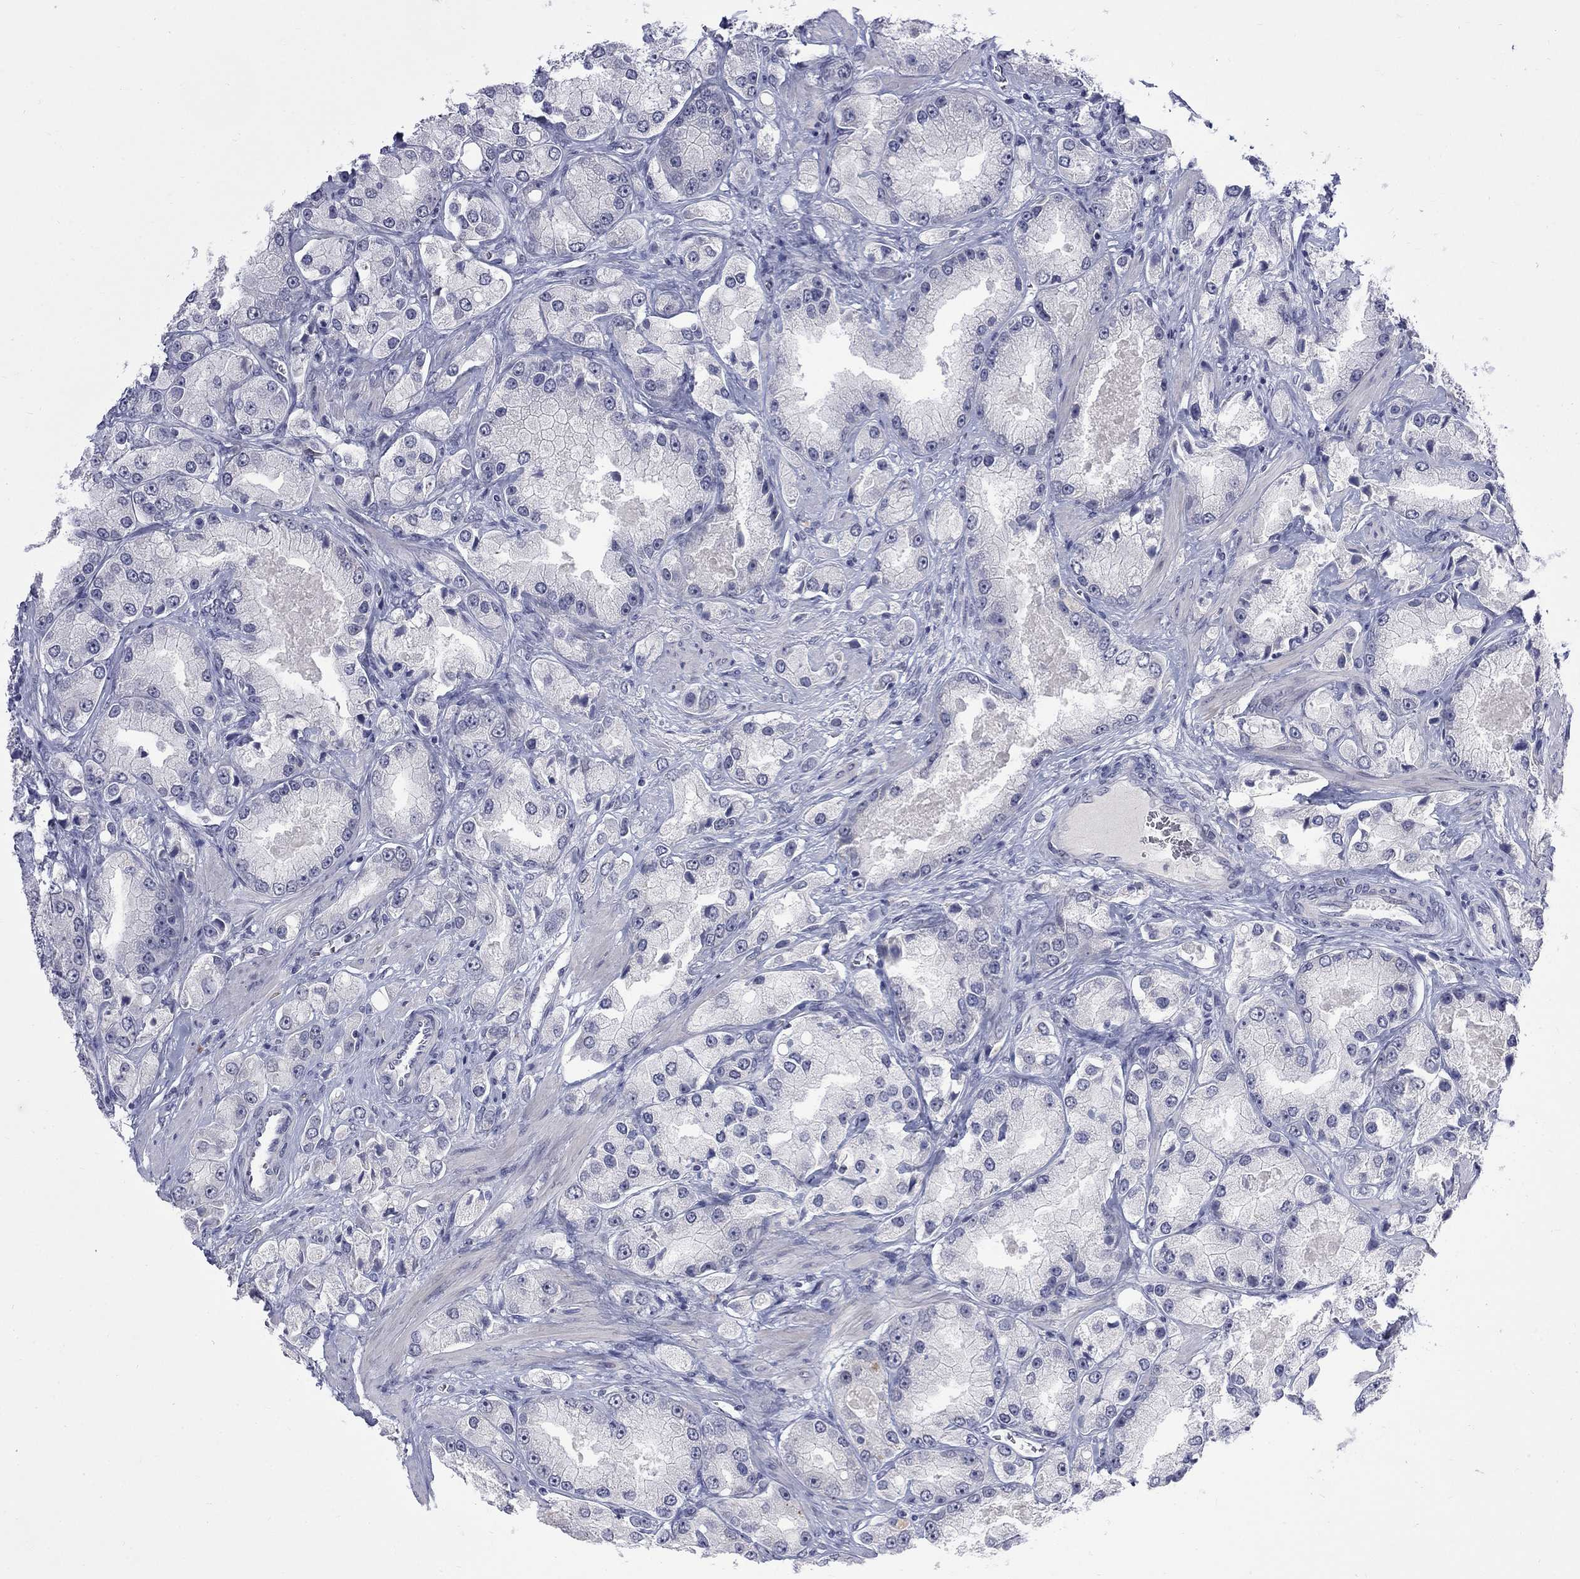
{"staining": {"intensity": "negative", "quantity": "none", "location": "none"}, "tissue": "prostate cancer", "cell_type": "Tumor cells", "image_type": "cancer", "snomed": [{"axis": "morphology", "description": "Adenocarcinoma, NOS"}, {"axis": "topography", "description": "Prostate and seminal vesicle, NOS"}, {"axis": "topography", "description": "Prostate"}], "caption": "Image shows no protein expression in tumor cells of prostate cancer tissue.", "gene": "CTNND2", "patient": {"sex": "male", "age": 64}}